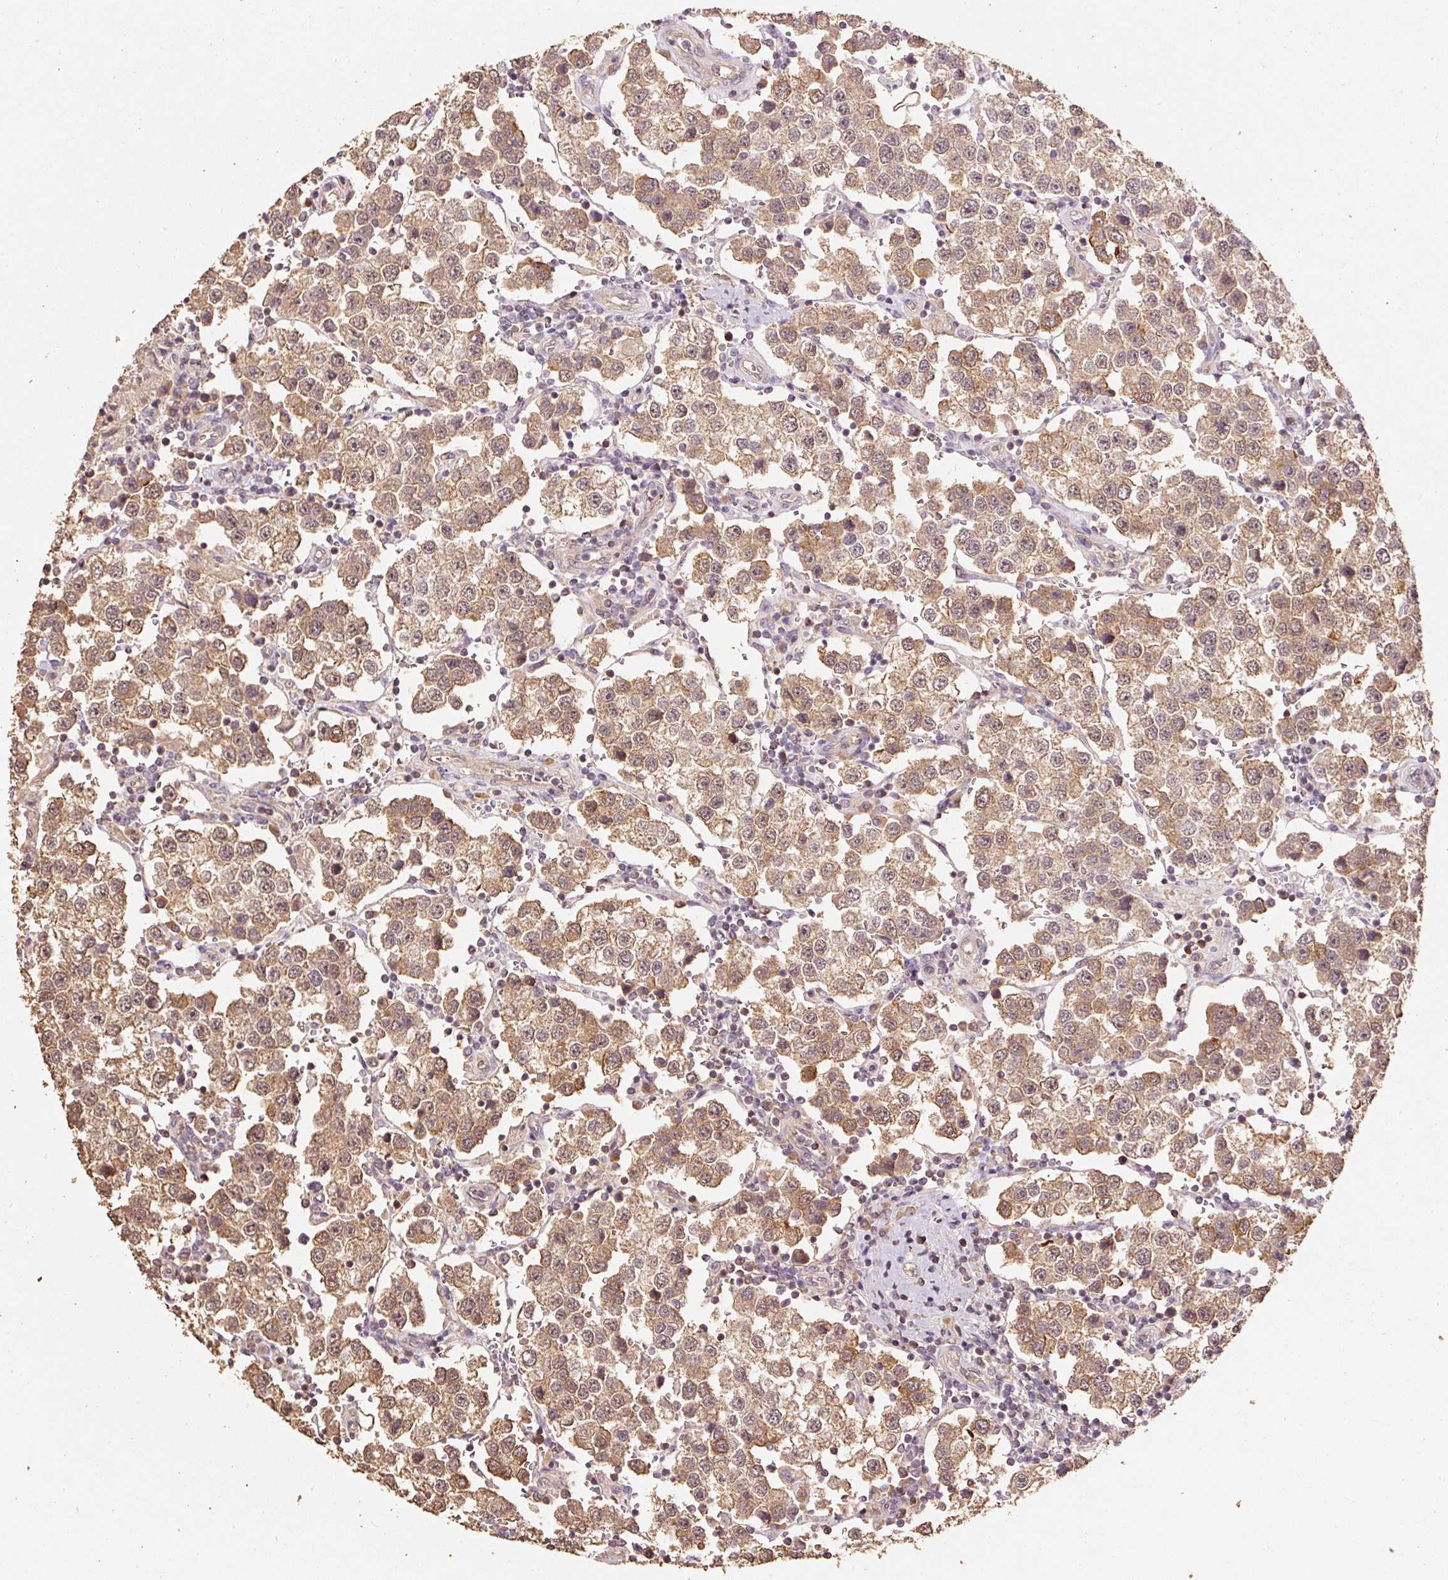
{"staining": {"intensity": "moderate", "quantity": ">75%", "location": "cytoplasmic/membranous,nuclear"}, "tissue": "testis cancer", "cell_type": "Tumor cells", "image_type": "cancer", "snomed": [{"axis": "morphology", "description": "Seminoma, NOS"}, {"axis": "topography", "description": "Testis"}], "caption": "Protein expression analysis of testis cancer shows moderate cytoplasmic/membranous and nuclear staining in about >75% of tumor cells.", "gene": "HERC2", "patient": {"sex": "male", "age": 37}}